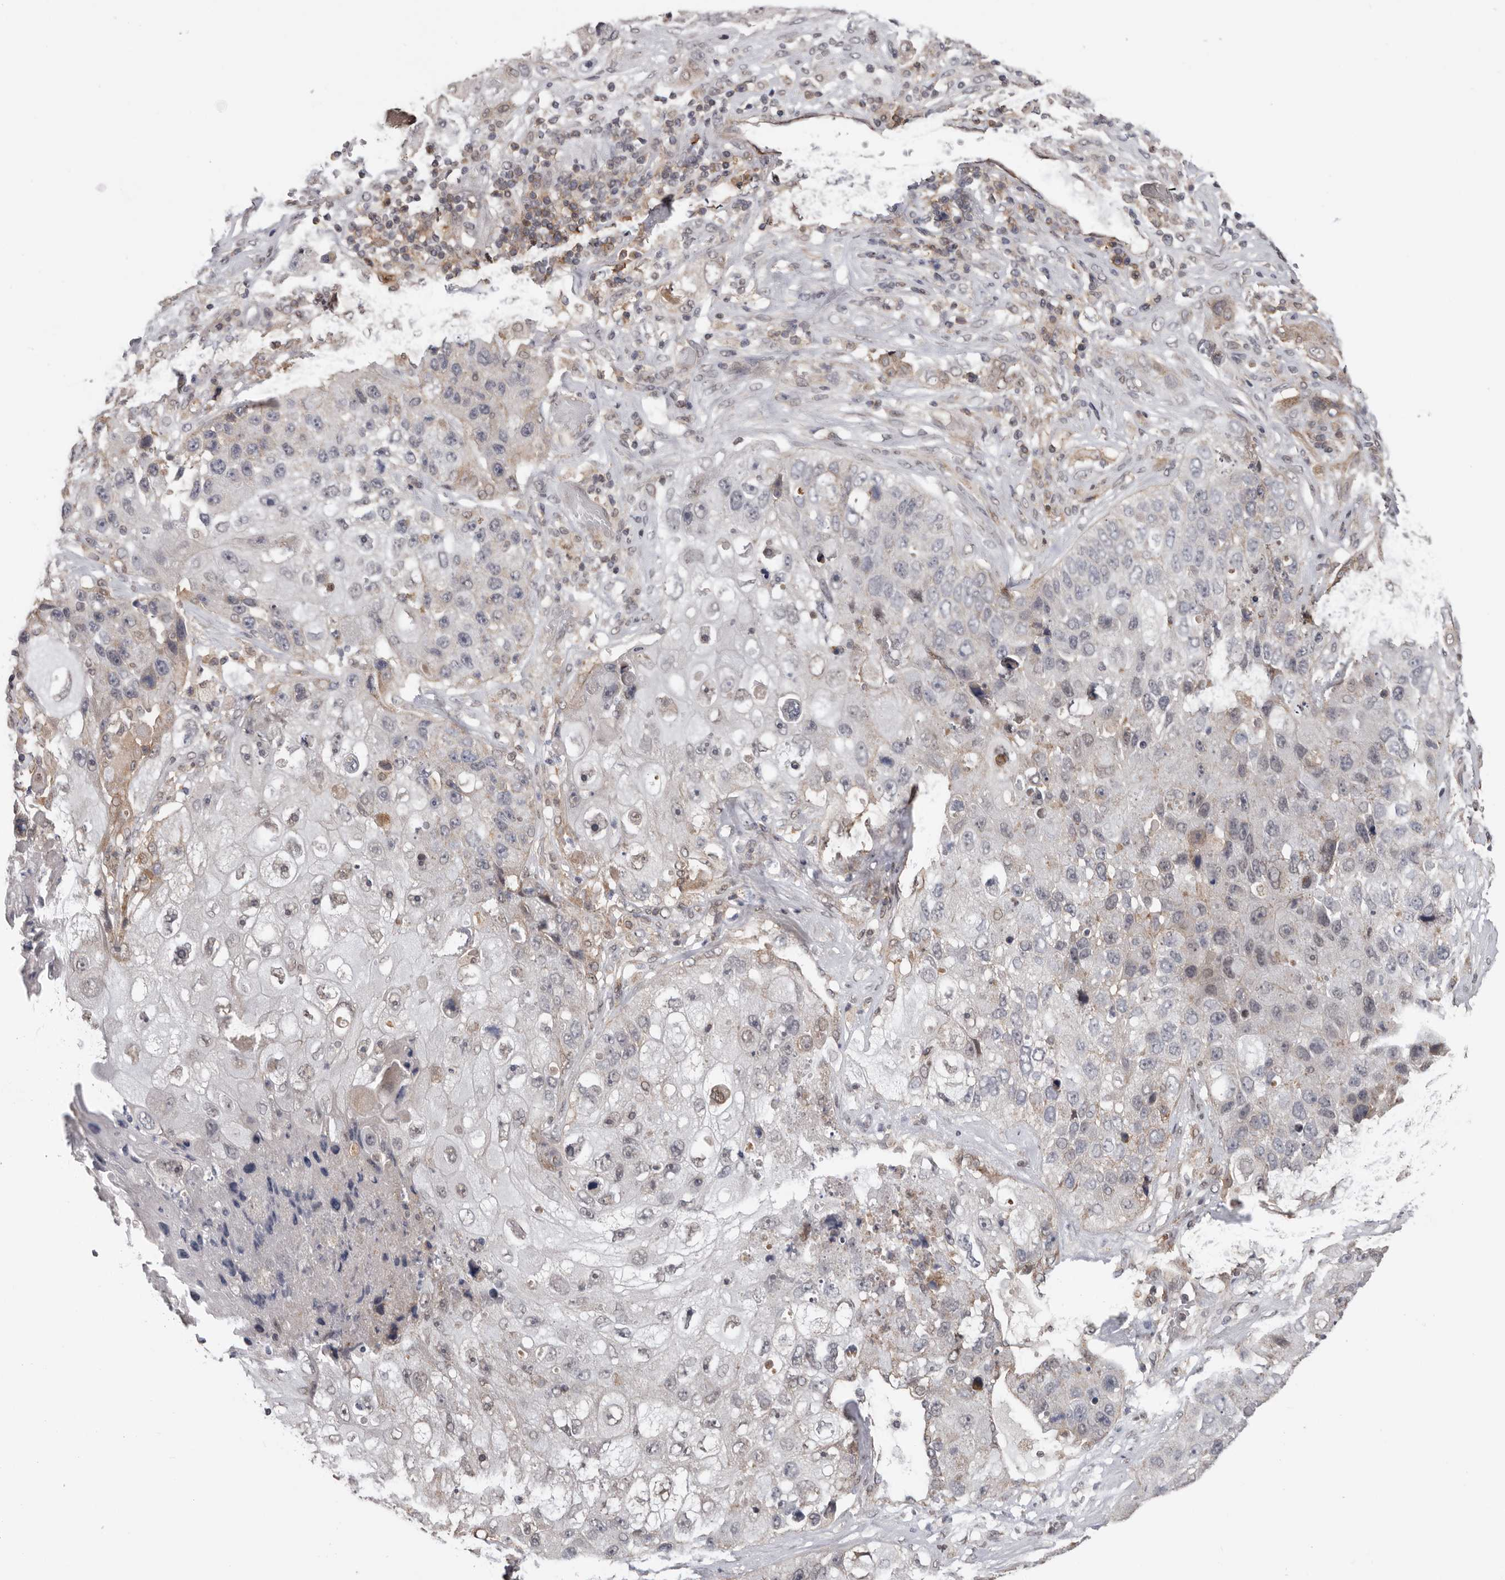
{"staining": {"intensity": "negative", "quantity": "none", "location": "none"}, "tissue": "lung cancer", "cell_type": "Tumor cells", "image_type": "cancer", "snomed": [{"axis": "morphology", "description": "Squamous cell carcinoma, NOS"}, {"axis": "topography", "description": "Lung"}], "caption": "High magnification brightfield microscopy of lung squamous cell carcinoma stained with DAB (brown) and counterstained with hematoxylin (blue): tumor cells show no significant staining.", "gene": "MOGAT2", "patient": {"sex": "male", "age": 61}}